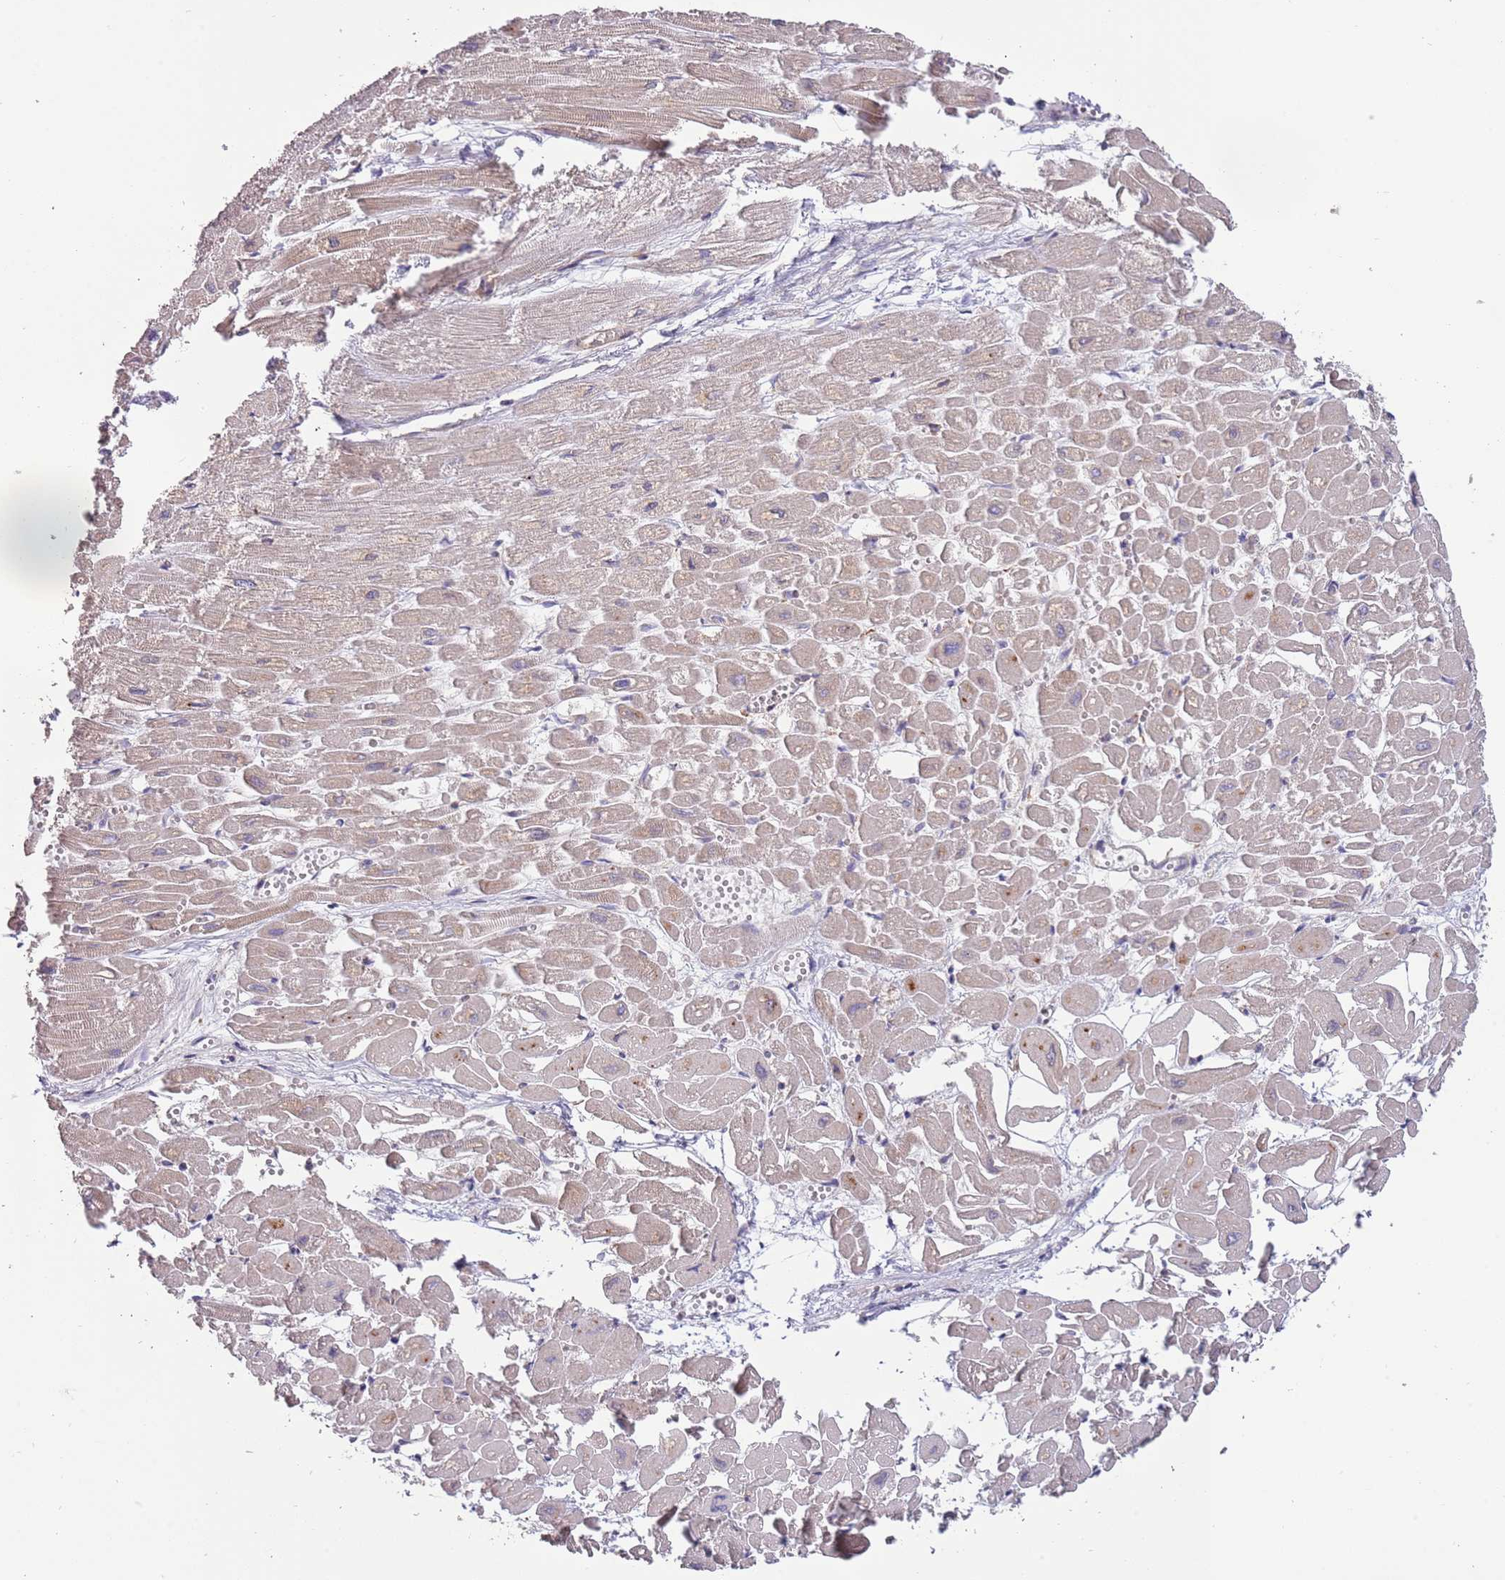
{"staining": {"intensity": "moderate", "quantity": ">75%", "location": "cytoplasmic/membranous"}, "tissue": "heart muscle", "cell_type": "Cardiomyocytes", "image_type": "normal", "snomed": [{"axis": "morphology", "description": "Normal tissue, NOS"}, {"axis": "topography", "description": "Heart"}], "caption": "Protein expression analysis of benign heart muscle exhibits moderate cytoplasmic/membranous staining in approximately >75% of cardiomyocytes.", "gene": "ARMCX6", "patient": {"sex": "male", "age": 54}}